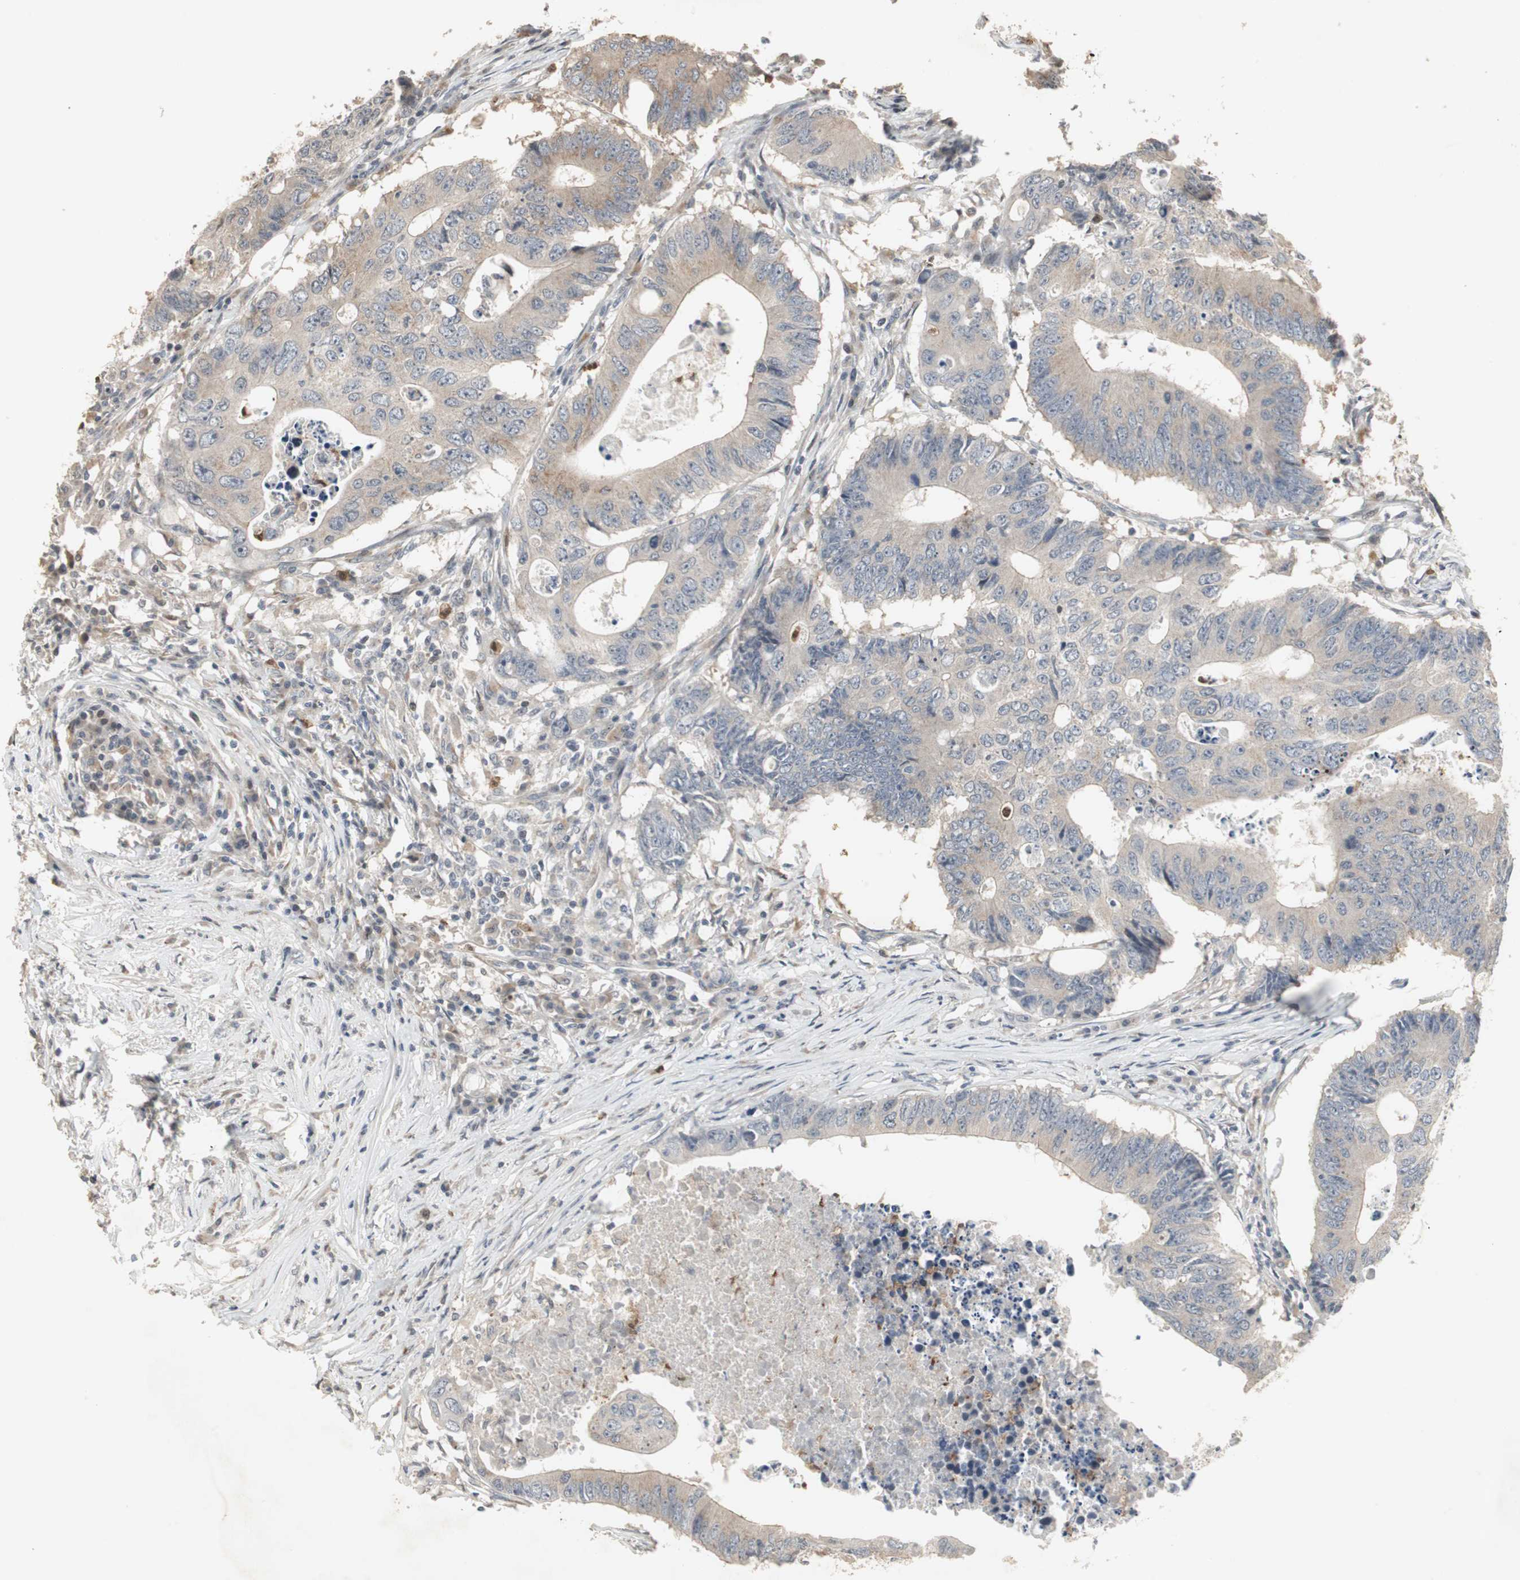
{"staining": {"intensity": "weak", "quantity": "25%-75%", "location": "cytoplasmic/membranous"}, "tissue": "colorectal cancer", "cell_type": "Tumor cells", "image_type": "cancer", "snomed": [{"axis": "morphology", "description": "Adenocarcinoma, NOS"}, {"axis": "topography", "description": "Colon"}], "caption": "Protein analysis of colorectal cancer tissue exhibits weak cytoplasmic/membranous staining in approximately 25%-75% of tumor cells.", "gene": "SNX4", "patient": {"sex": "male", "age": 71}}